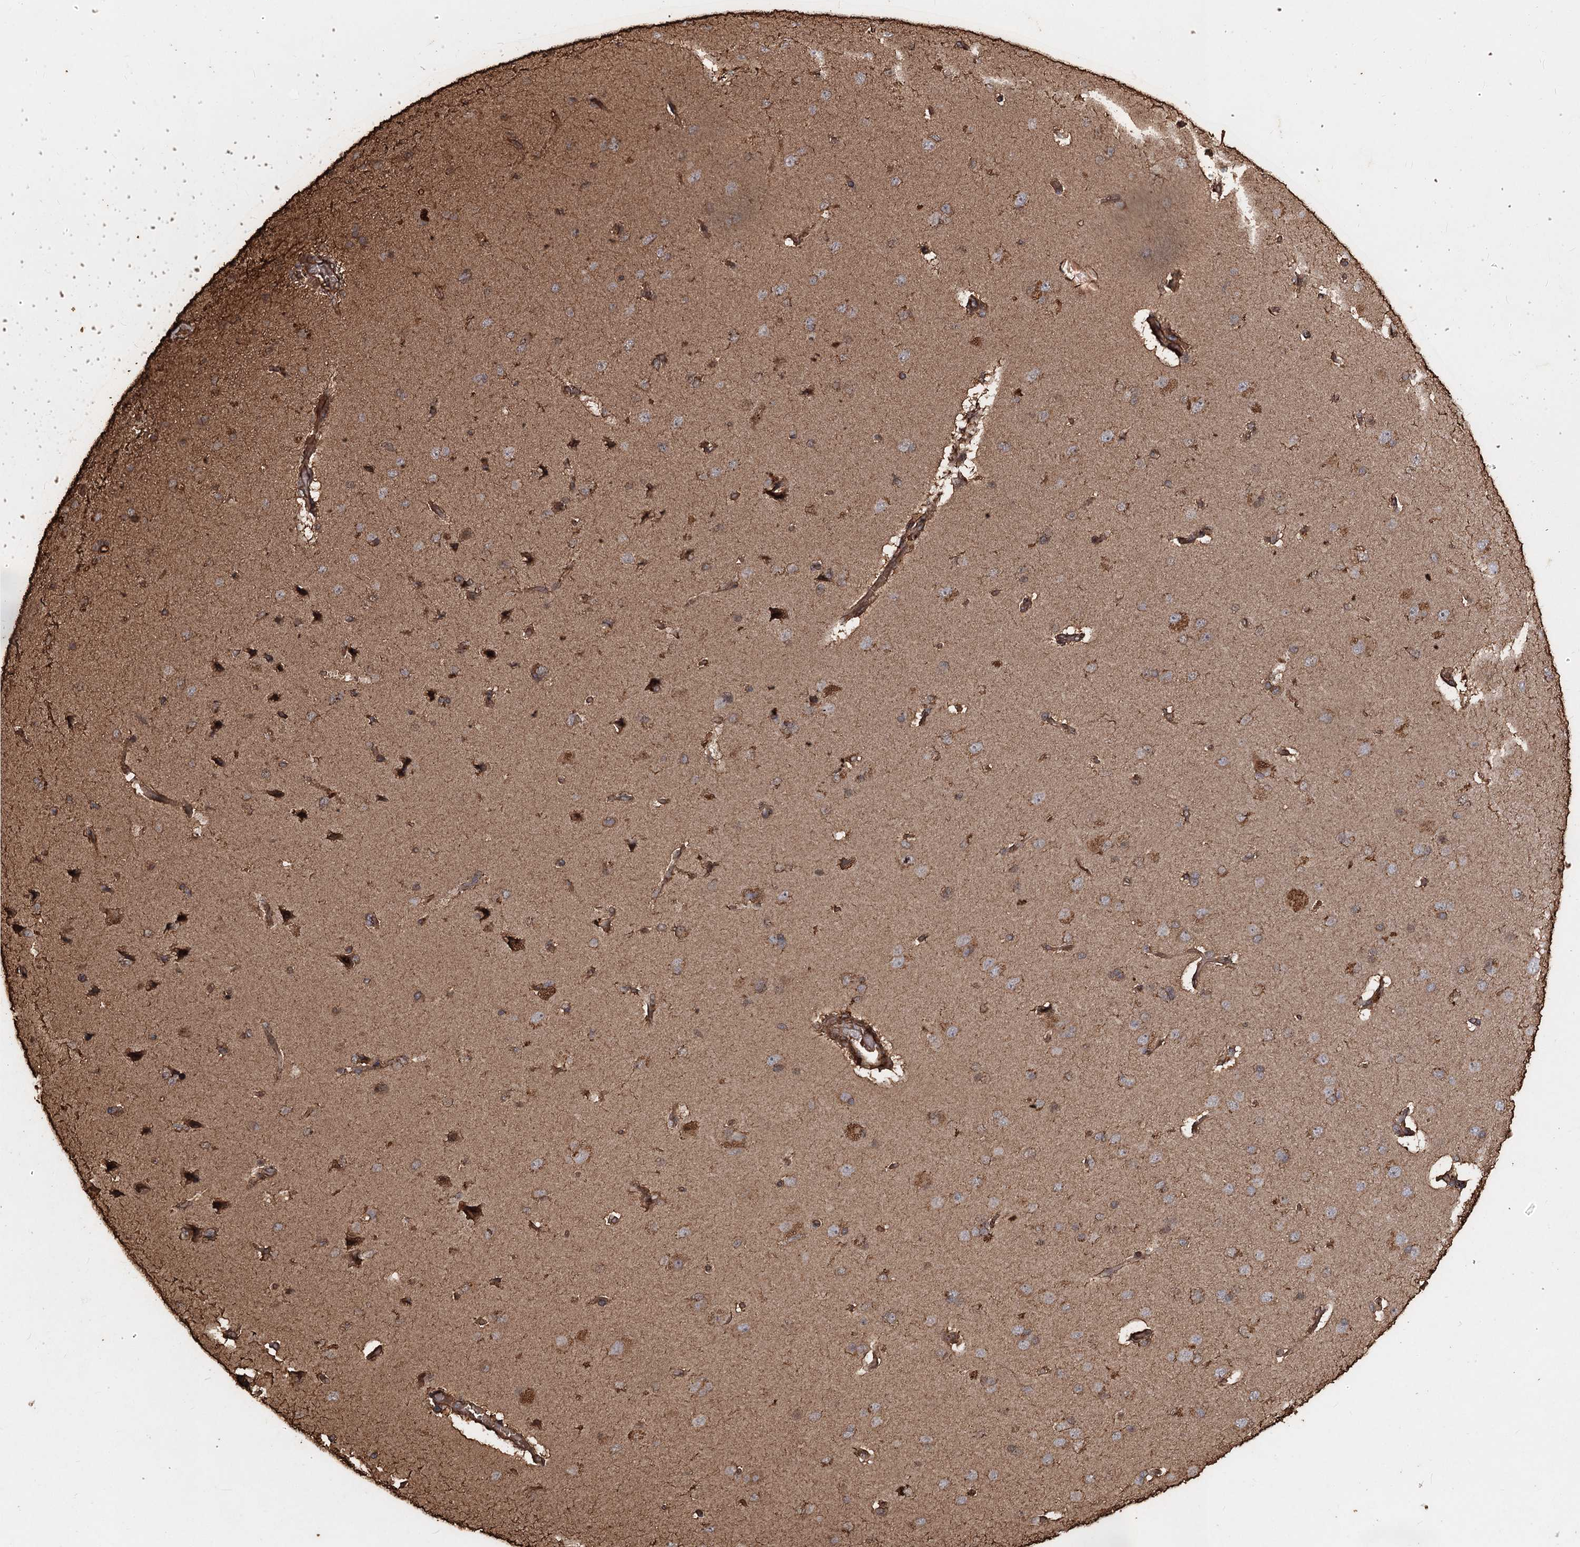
{"staining": {"intensity": "strong", "quantity": ">75%", "location": "cytoplasmic/membranous"}, "tissue": "cerebral cortex", "cell_type": "Endothelial cells", "image_type": "normal", "snomed": [{"axis": "morphology", "description": "Normal tissue, NOS"}, {"axis": "topography", "description": "Cerebral cortex"}], "caption": "Cerebral cortex stained with DAB IHC exhibits high levels of strong cytoplasmic/membranous expression in about >75% of endothelial cells. The staining was performed using DAB, with brown indicating positive protein expression. Nuclei are stained blue with hematoxylin.", "gene": "PIK3C2A", "patient": {"sex": "male", "age": 62}}